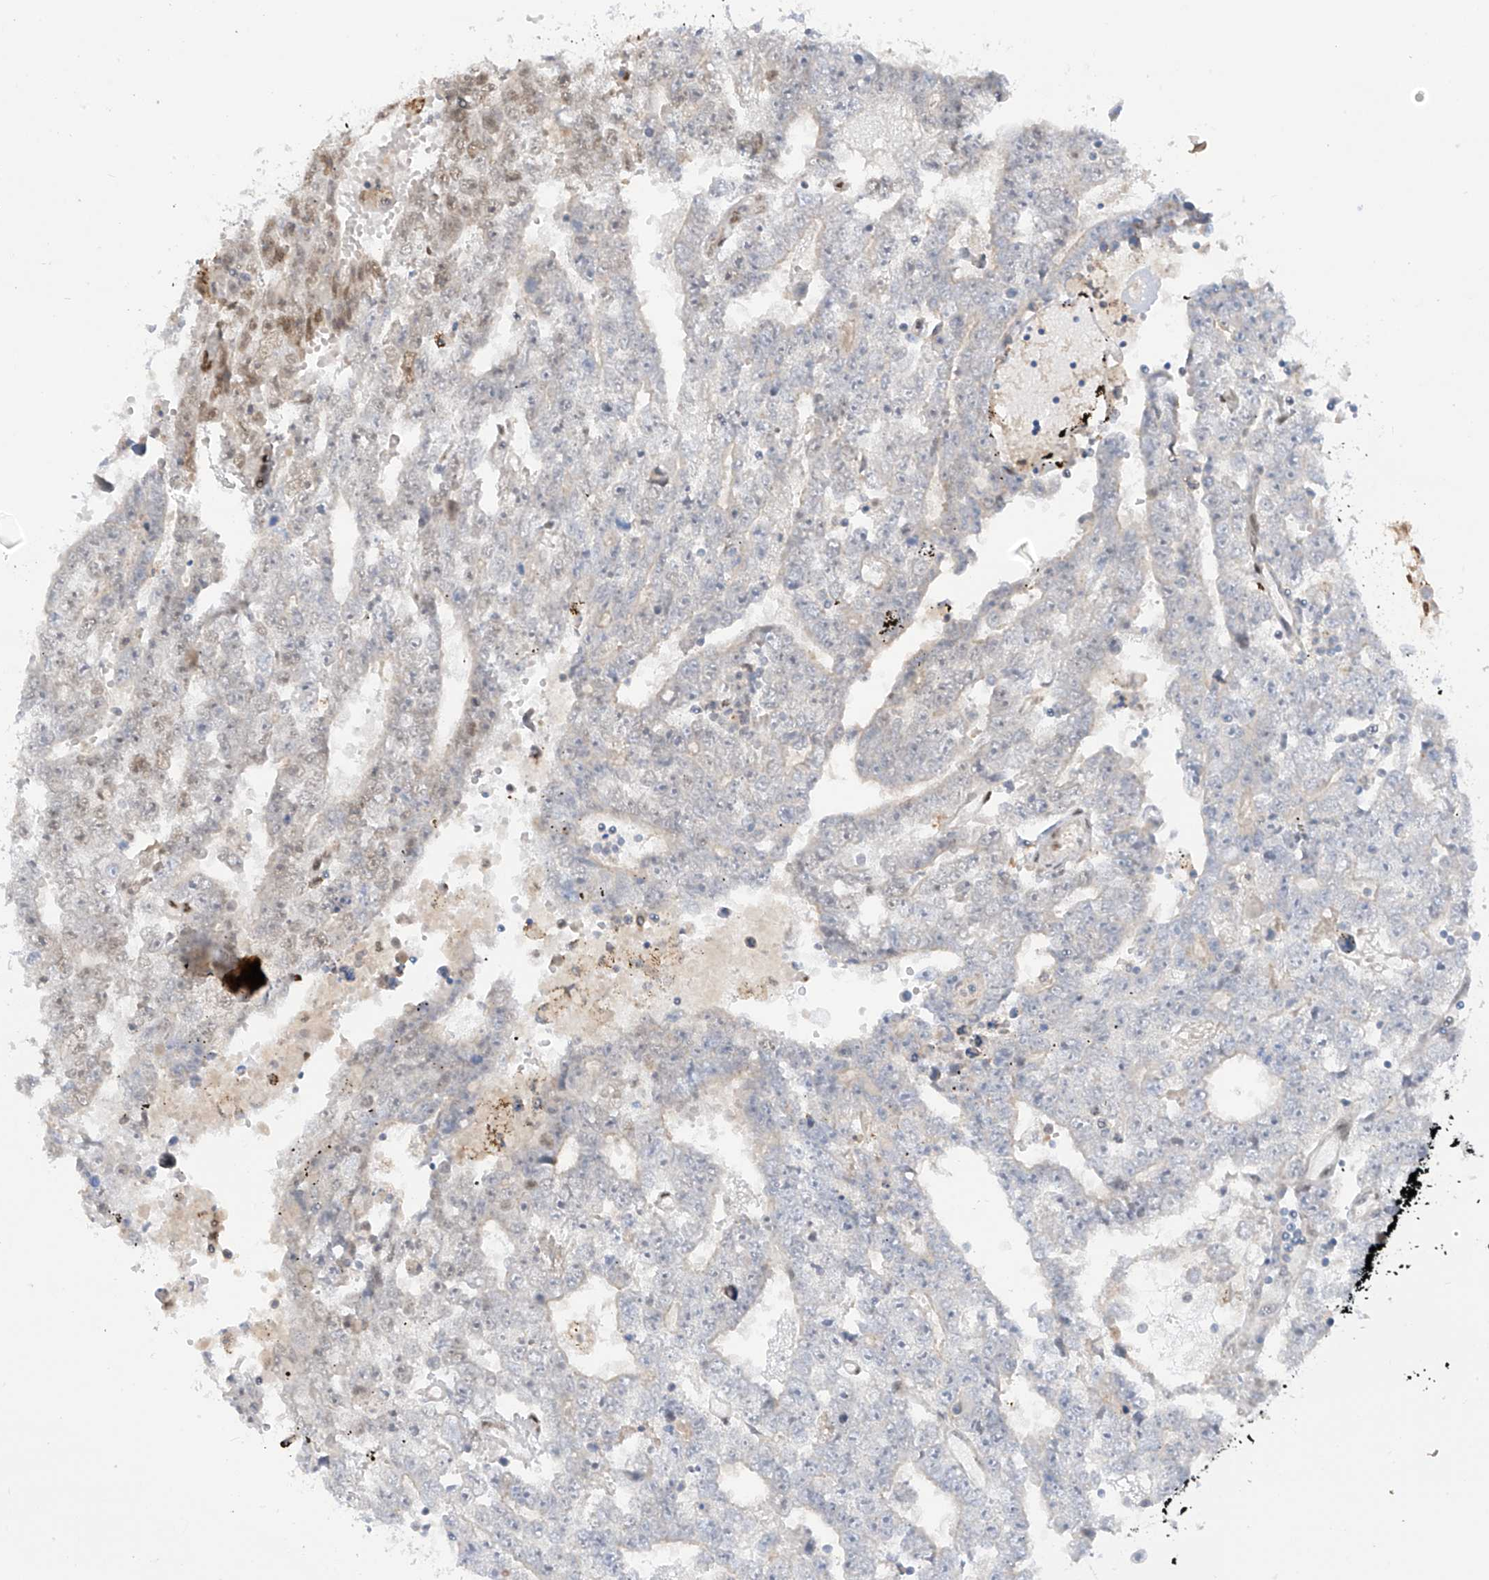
{"staining": {"intensity": "negative", "quantity": "none", "location": "none"}, "tissue": "testis cancer", "cell_type": "Tumor cells", "image_type": "cancer", "snomed": [{"axis": "morphology", "description": "Carcinoma, Embryonal, NOS"}, {"axis": "topography", "description": "Testis"}], "caption": "Immunohistochemistry of testis embryonal carcinoma exhibits no staining in tumor cells.", "gene": "PM20D2", "patient": {"sex": "male", "age": 25}}